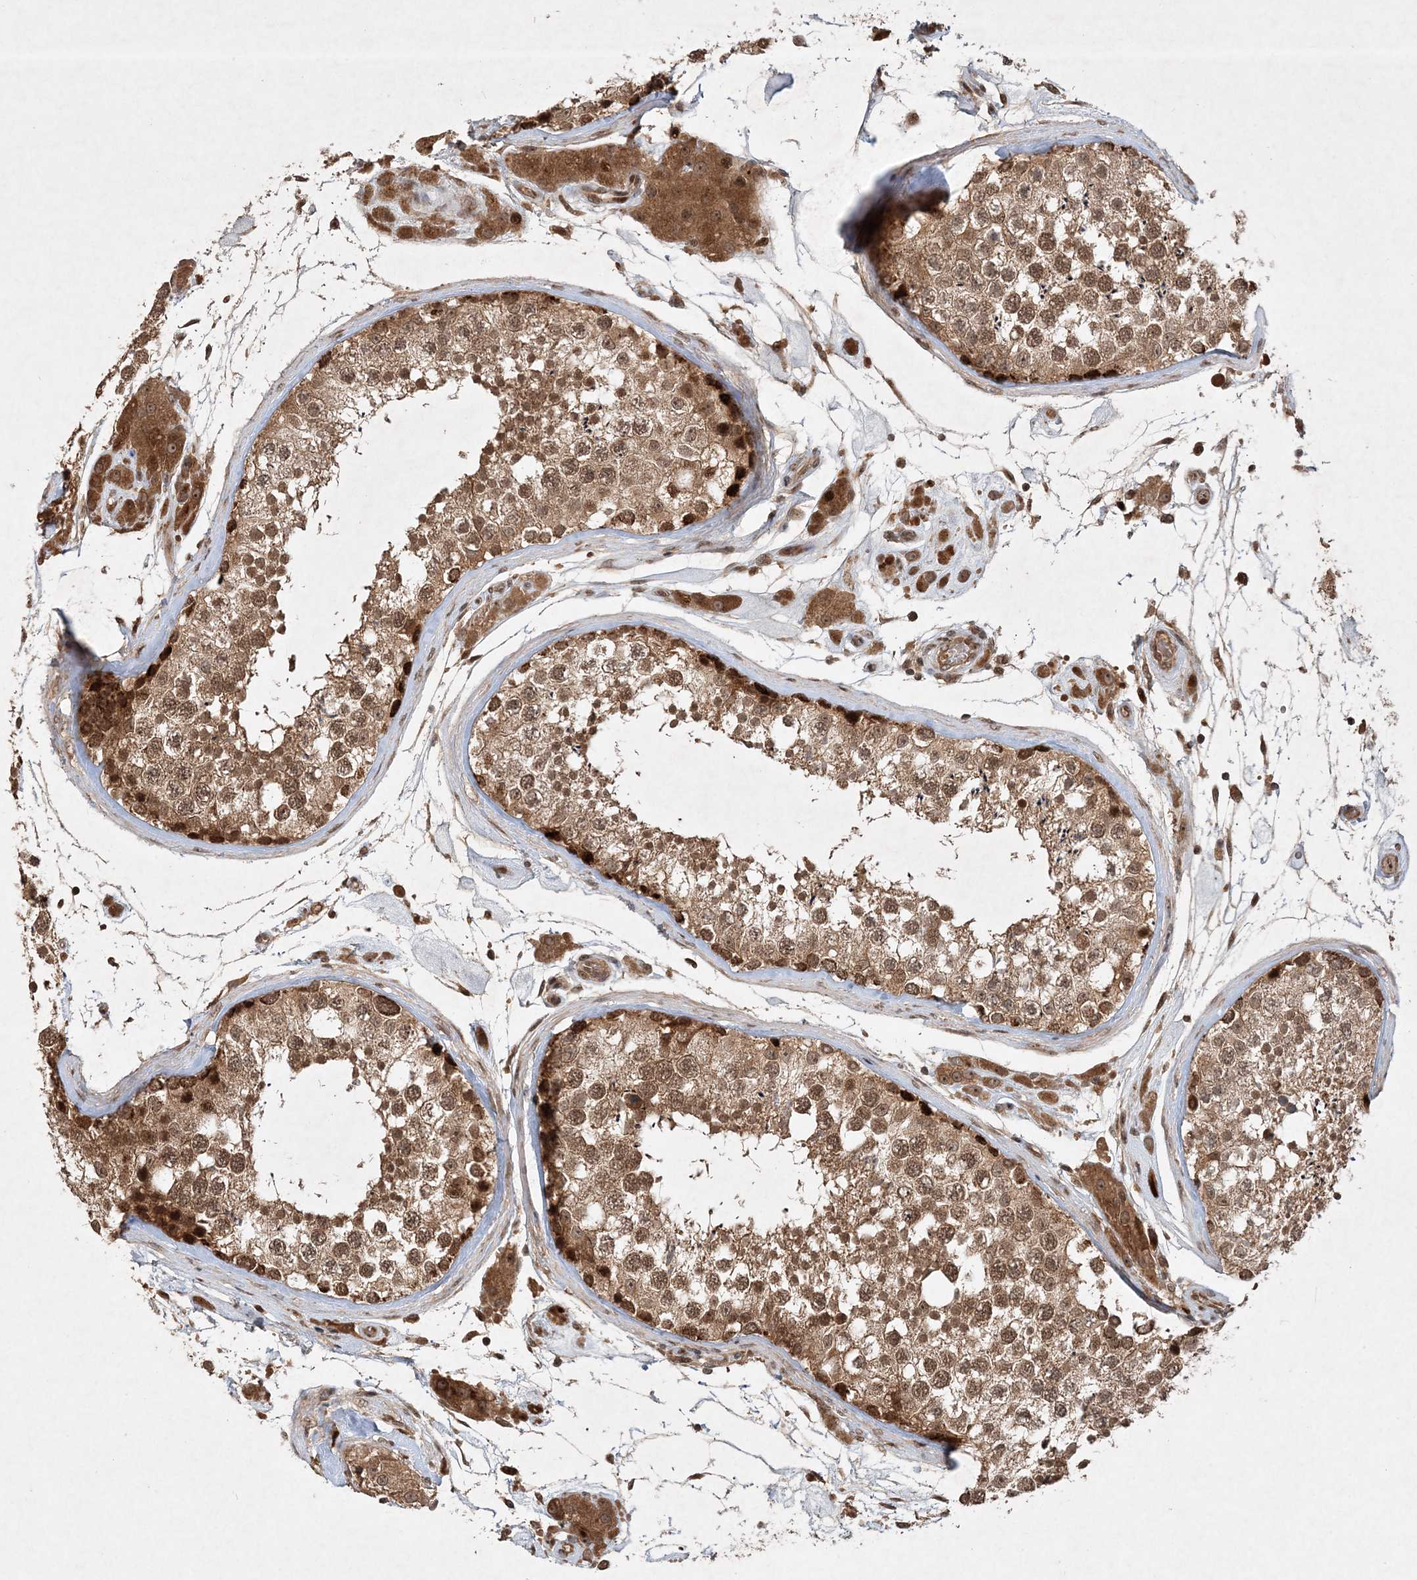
{"staining": {"intensity": "moderate", "quantity": ">75%", "location": "cytoplasmic/membranous,nuclear"}, "tissue": "testis", "cell_type": "Cells in seminiferous ducts", "image_type": "normal", "snomed": [{"axis": "morphology", "description": "Normal tissue, NOS"}, {"axis": "topography", "description": "Testis"}], "caption": "Immunohistochemistry of unremarkable human testis demonstrates medium levels of moderate cytoplasmic/membranous,nuclear expression in about >75% of cells in seminiferous ducts.", "gene": "UBR3", "patient": {"sex": "male", "age": 46}}